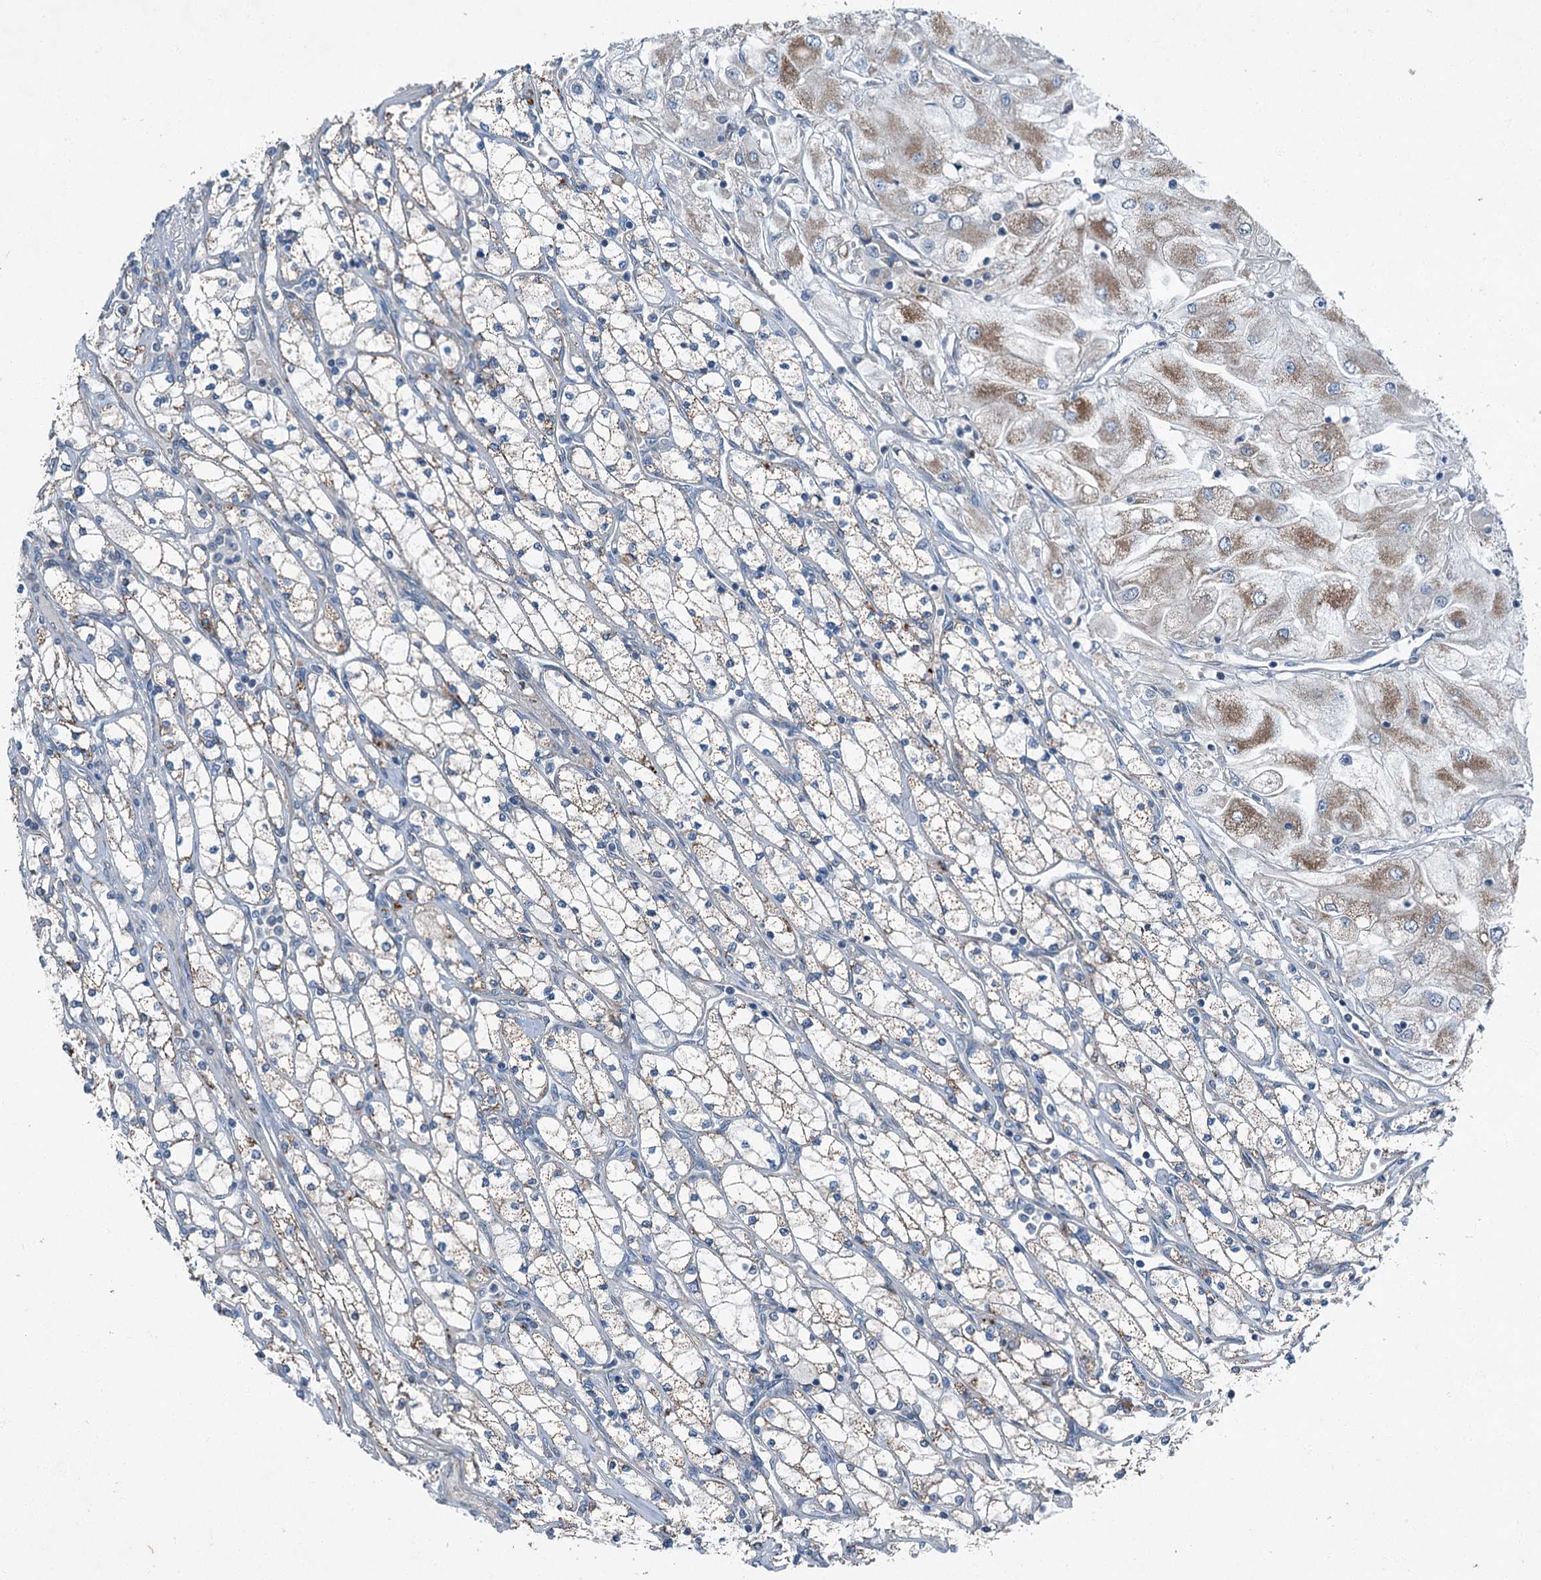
{"staining": {"intensity": "moderate", "quantity": "25%-75%", "location": "cytoplasmic/membranous"}, "tissue": "renal cancer", "cell_type": "Tumor cells", "image_type": "cancer", "snomed": [{"axis": "morphology", "description": "Adenocarcinoma, NOS"}, {"axis": "topography", "description": "Kidney"}], "caption": "Immunohistochemistry (IHC) of human adenocarcinoma (renal) demonstrates medium levels of moderate cytoplasmic/membranous staining in about 25%-75% of tumor cells. (IHC, brightfield microscopy, high magnification).", "gene": "AXL", "patient": {"sex": "male", "age": 80}}